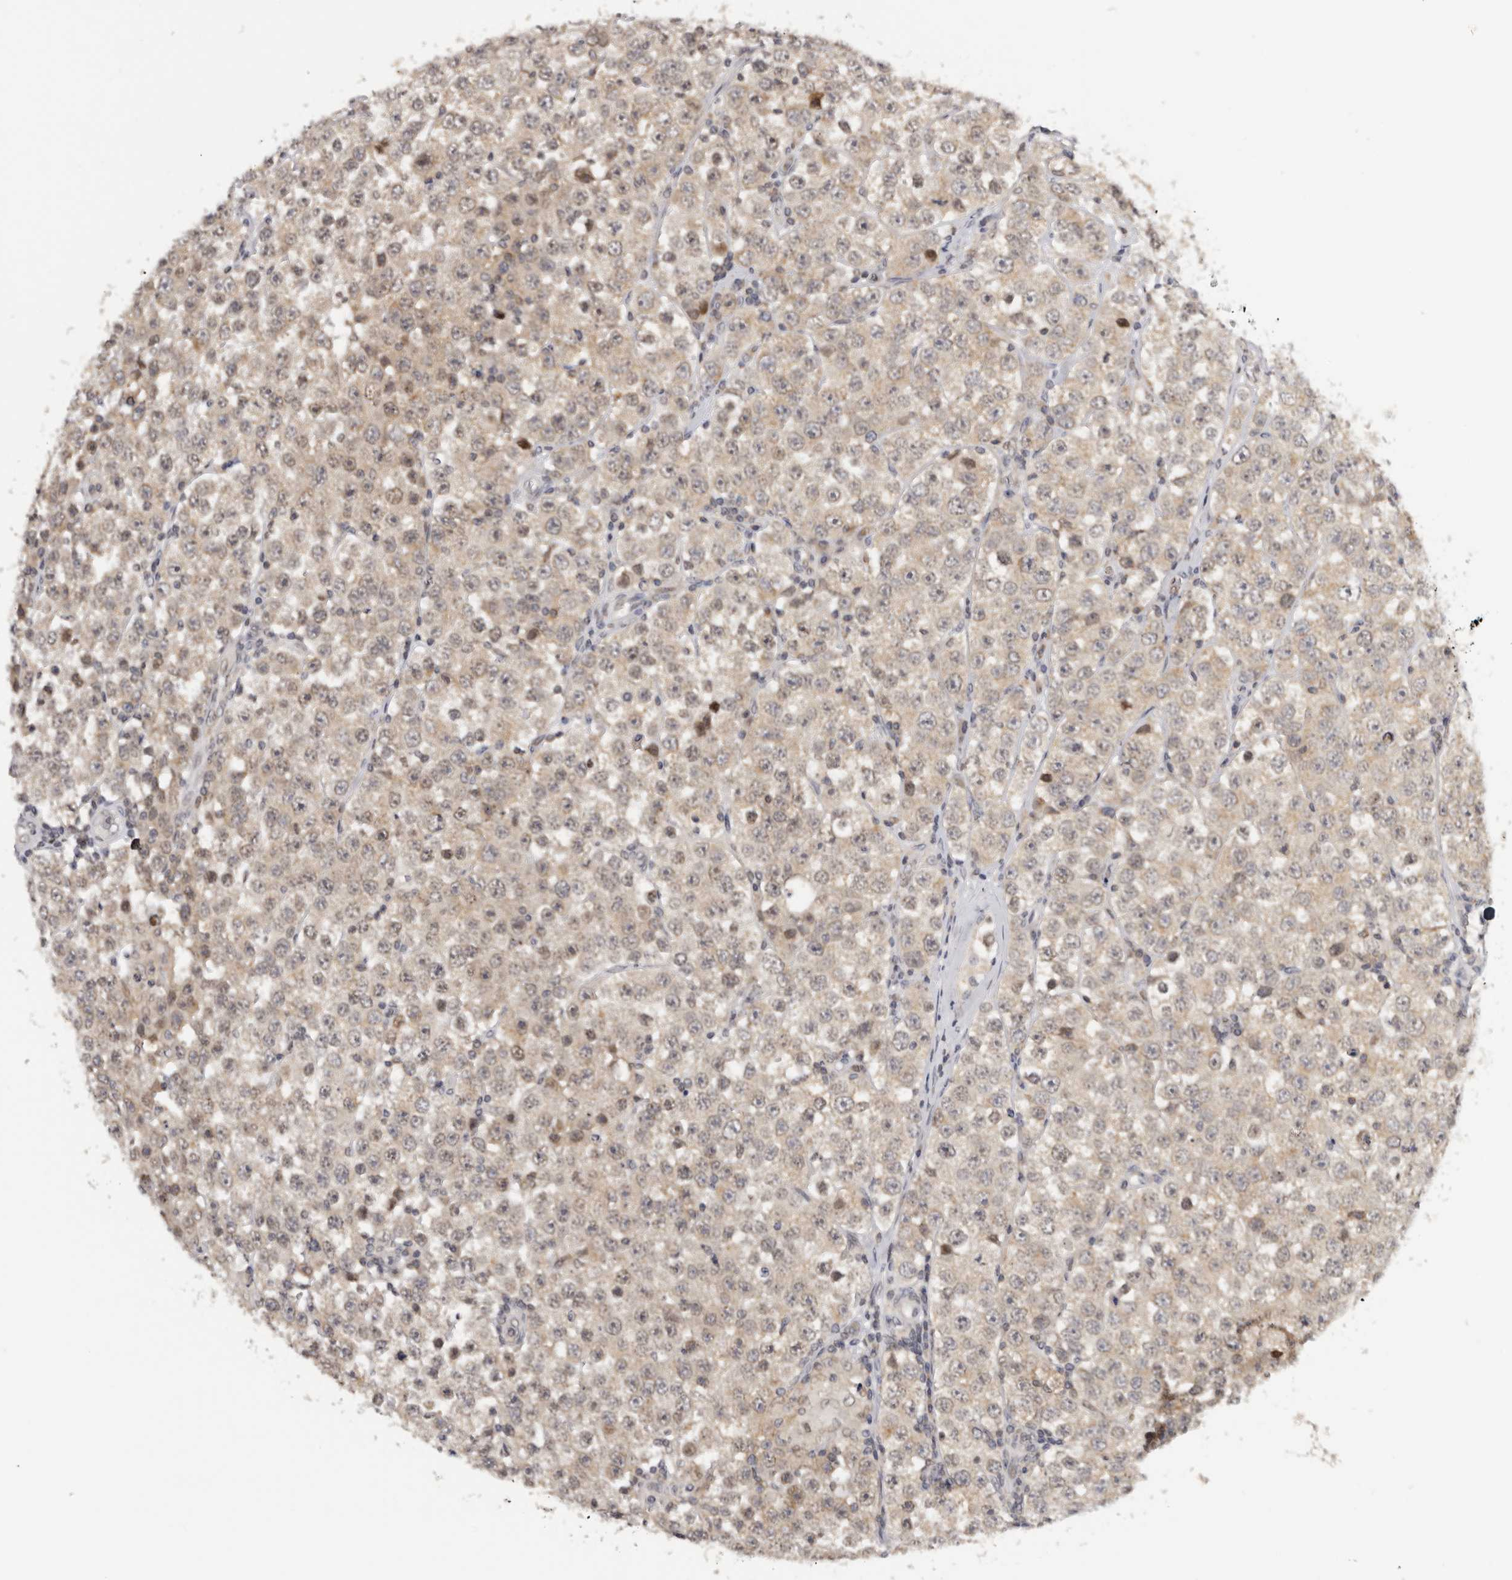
{"staining": {"intensity": "weak", "quantity": "25%-75%", "location": "cytoplasmic/membranous,nuclear"}, "tissue": "testis cancer", "cell_type": "Tumor cells", "image_type": "cancer", "snomed": [{"axis": "morphology", "description": "Seminoma, NOS"}, {"axis": "topography", "description": "Testis"}], "caption": "Protein staining shows weak cytoplasmic/membranous and nuclear staining in approximately 25%-75% of tumor cells in seminoma (testis).", "gene": "KIF2B", "patient": {"sex": "male", "age": 28}}